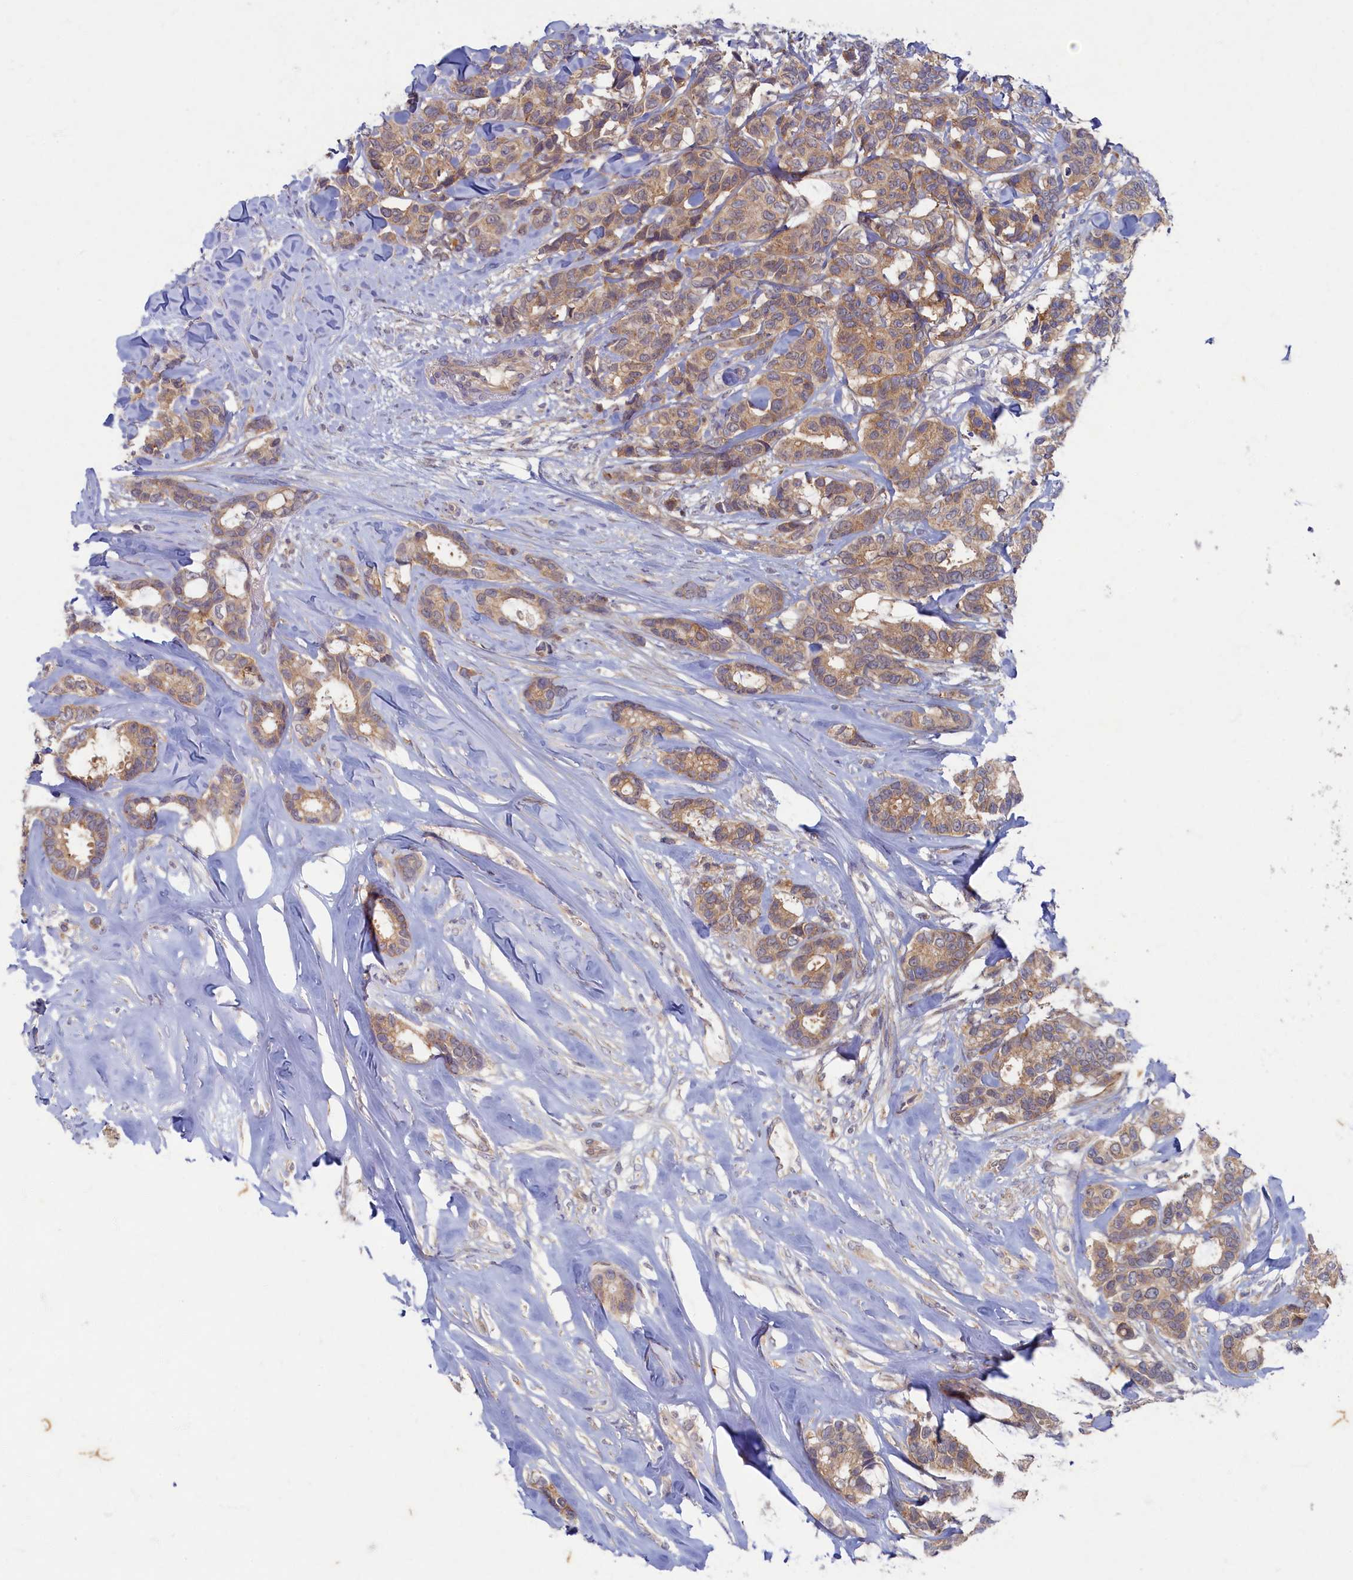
{"staining": {"intensity": "weak", "quantity": ">75%", "location": "cytoplasmic/membranous"}, "tissue": "breast cancer", "cell_type": "Tumor cells", "image_type": "cancer", "snomed": [{"axis": "morphology", "description": "Duct carcinoma"}, {"axis": "topography", "description": "Breast"}], "caption": "Protein expression analysis of human breast invasive ductal carcinoma reveals weak cytoplasmic/membranous positivity in about >75% of tumor cells. The protein of interest is stained brown, and the nuclei are stained in blue (DAB IHC with brightfield microscopy, high magnification).", "gene": "WDR59", "patient": {"sex": "female", "age": 87}}